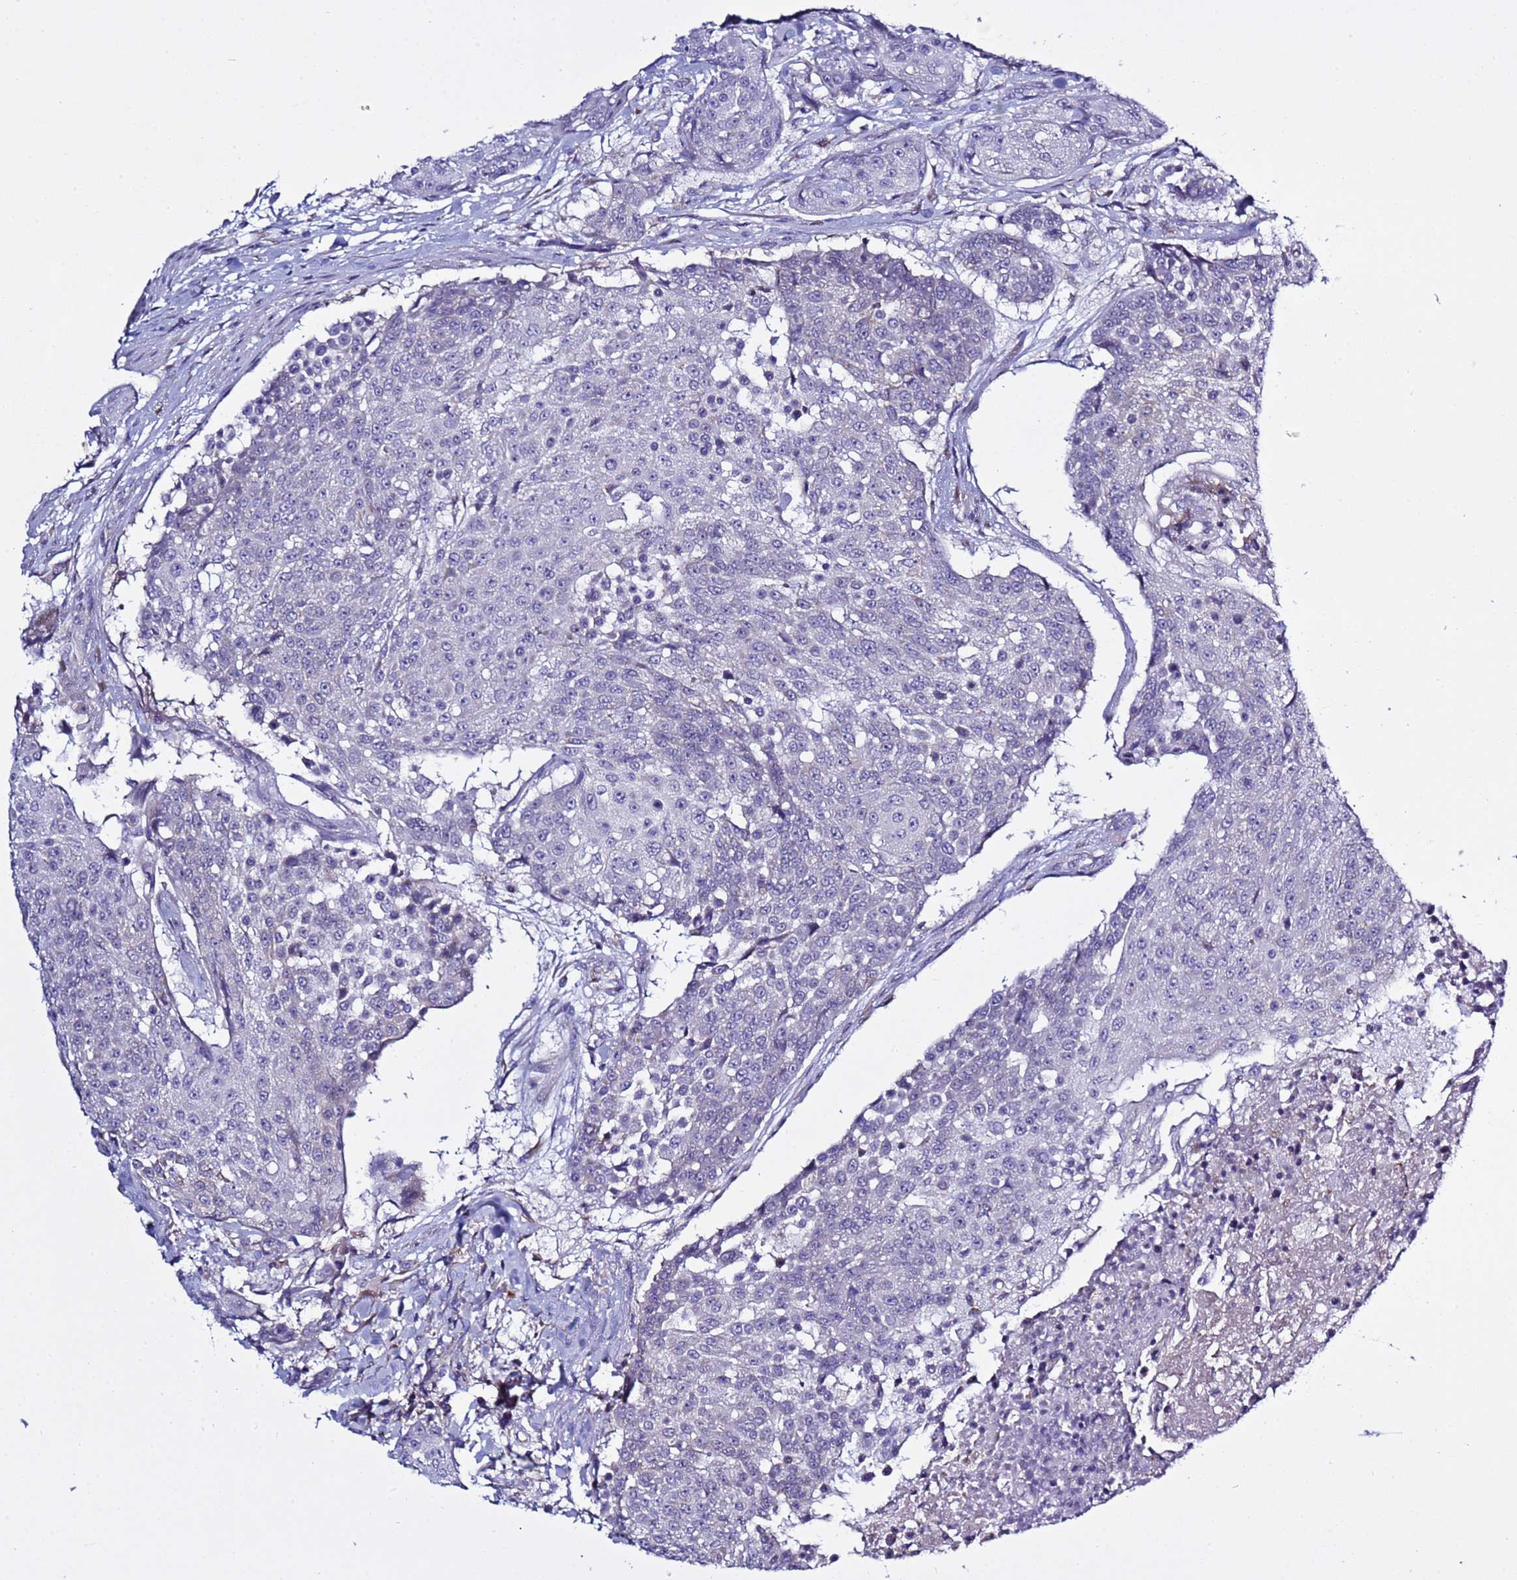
{"staining": {"intensity": "negative", "quantity": "none", "location": "none"}, "tissue": "urothelial cancer", "cell_type": "Tumor cells", "image_type": "cancer", "snomed": [{"axis": "morphology", "description": "Urothelial carcinoma, High grade"}, {"axis": "topography", "description": "Urinary bladder"}], "caption": "Immunohistochemistry photomicrograph of urothelial cancer stained for a protein (brown), which shows no positivity in tumor cells.", "gene": "ABHD17B", "patient": {"sex": "female", "age": 63}}